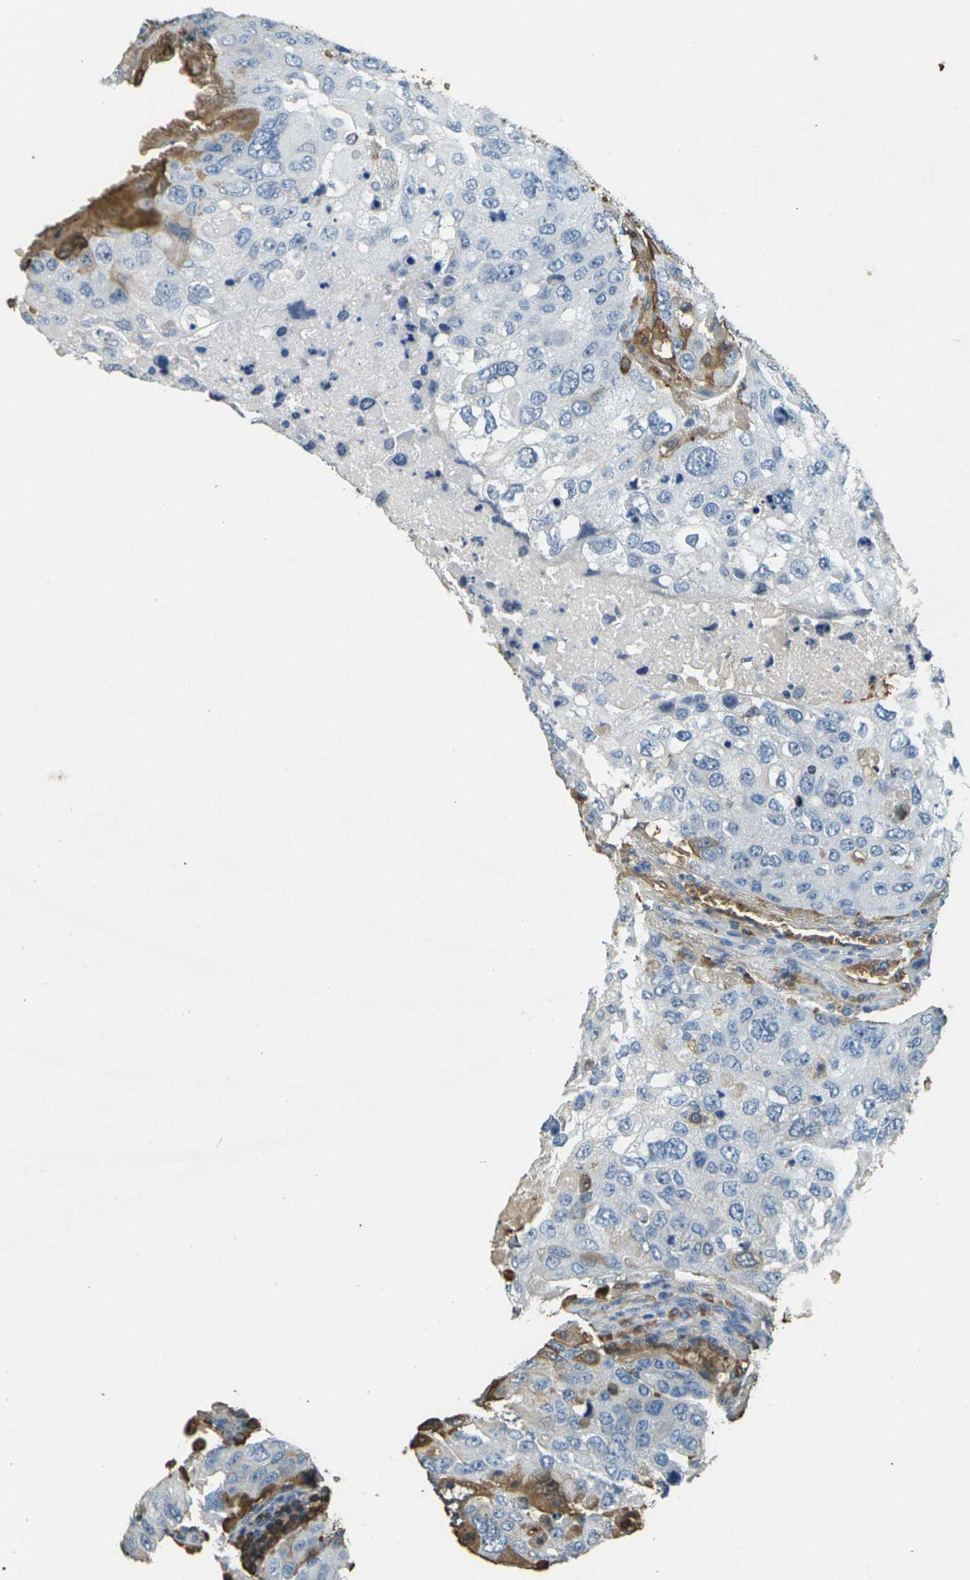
{"staining": {"intensity": "moderate", "quantity": "25%-75%", "location": "cytoplasmic/membranous,nuclear"}, "tissue": "urothelial cancer", "cell_type": "Tumor cells", "image_type": "cancer", "snomed": [{"axis": "morphology", "description": "Urothelial carcinoma, High grade"}, {"axis": "topography", "description": "Lymph node"}, {"axis": "topography", "description": "Urinary bladder"}], "caption": "A medium amount of moderate cytoplasmic/membranous and nuclear staining is present in about 25%-75% of tumor cells in urothelial carcinoma (high-grade) tissue. Nuclei are stained in blue.", "gene": "HBB", "patient": {"sex": "male", "age": 51}}